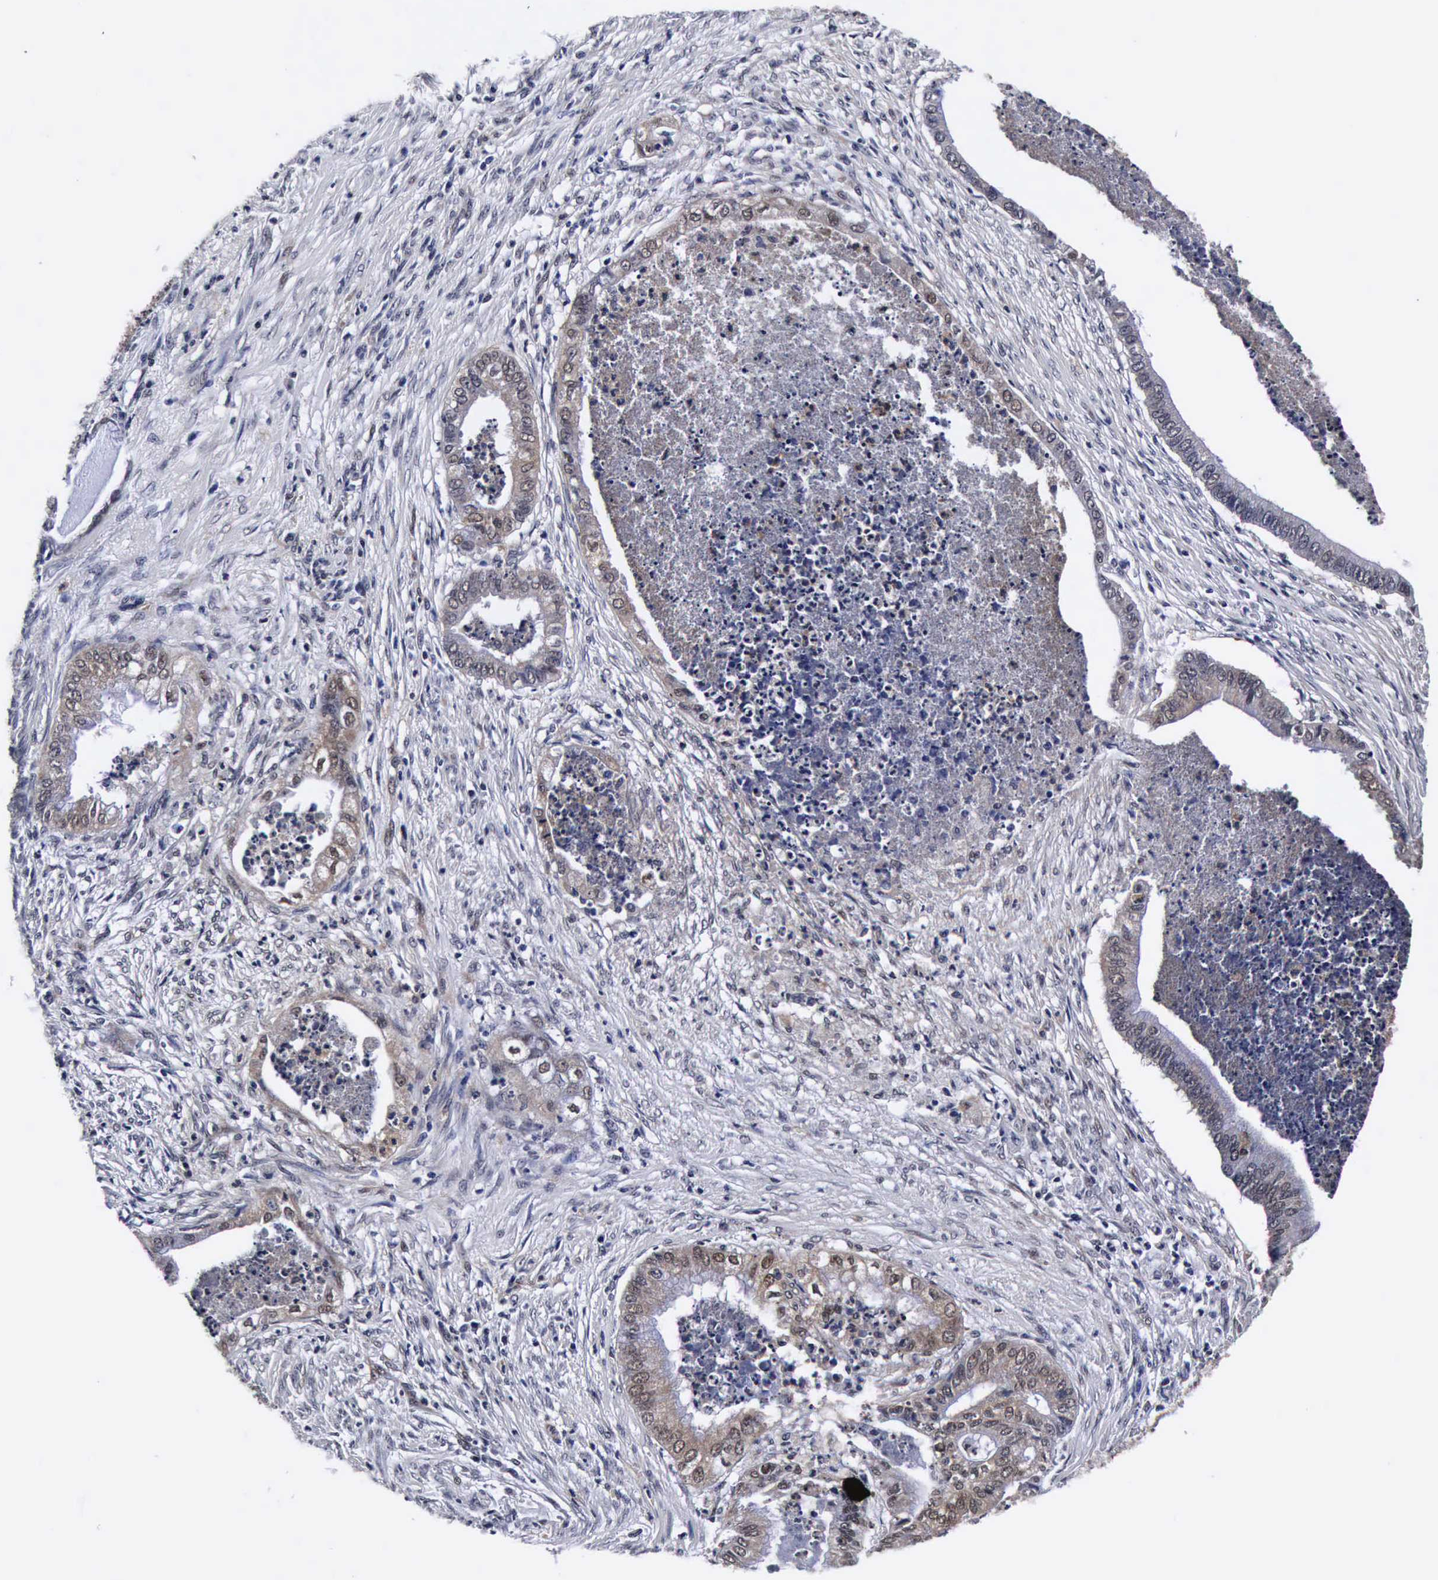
{"staining": {"intensity": "weak", "quantity": ">75%", "location": "cytoplasmic/membranous"}, "tissue": "endometrial cancer", "cell_type": "Tumor cells", "image_type": "cancer", "snomed": [{"axis": "morphology", "description": "Necrosis, NOS"}, {"axis": "morphology", "description": "Adenocarcinoma, NOS"}, {"axis": "topography", "description": "Endometrium"}], "caption": "Immunohistochemistry (DAB) staining of endometrial cancer displays weak cytoplasmic/membranous protein expression in approximately >75% of tumor cells. Ihc stains the protein of interest in brown and the nuclei are stained blue.", "gene": "UBC", "patient": {"sex": "female", "age": 79}}